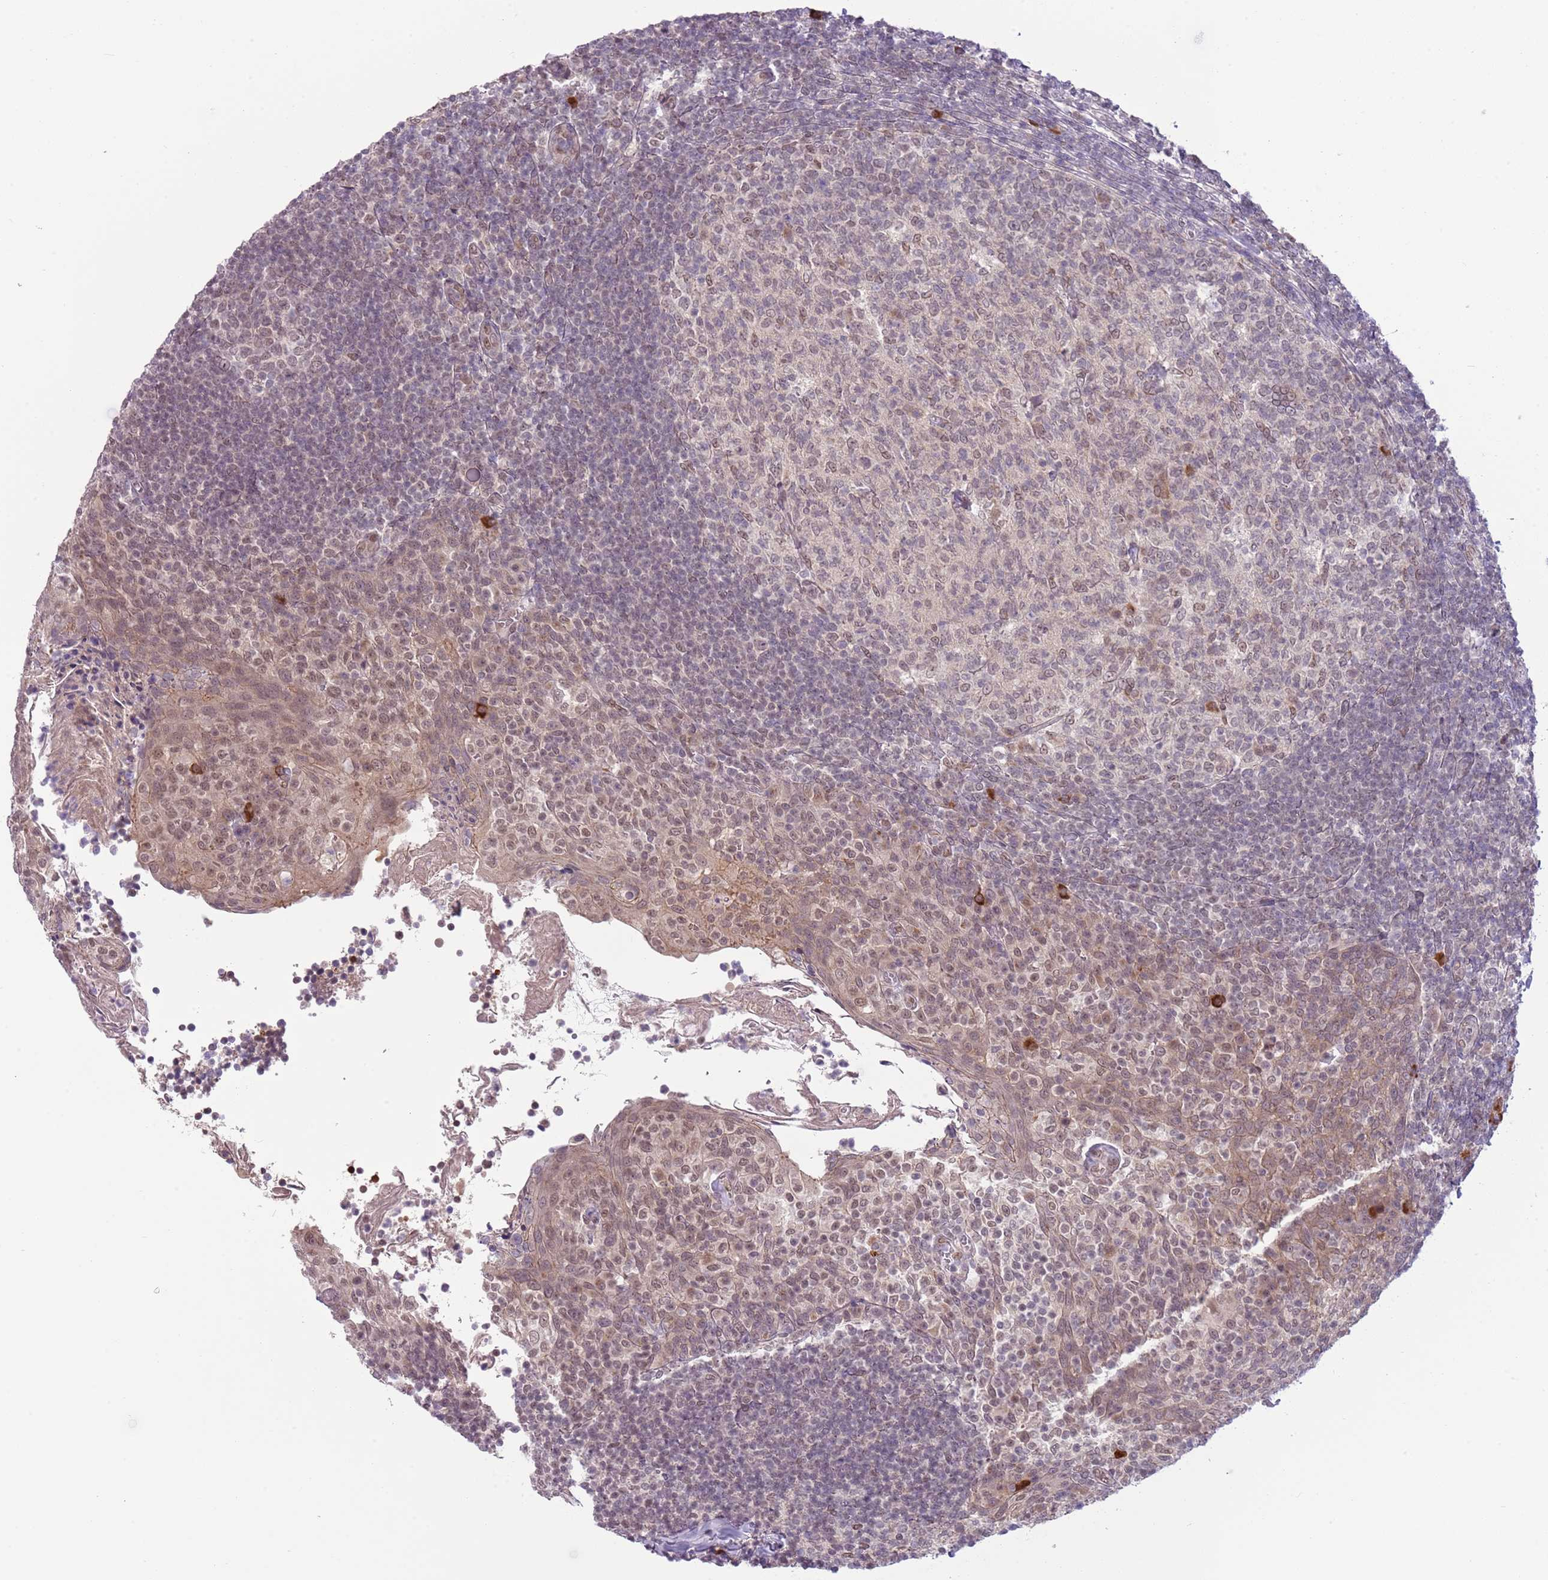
{"staining": {"intensity": "weak", "quantity": "<25%", "location": "nuclear"}, "tissue": "tonsil", "cell_type": "Germinal center cells", "image_type": "normal", "snomed": [{"axis": "morphology", "description": "Normal tissue, NOS"}, {"axis": "topography", "description": "Tonsil"}], "caption": "High magnification brightfield microscopy of unremarkable tonsil stained with DAB (brown) and counterstained with hematoxylin (blue): germinal center cells show no significant expression.", "gene": "TM2D1", "patient": {"sex": "female", "age": 10}}